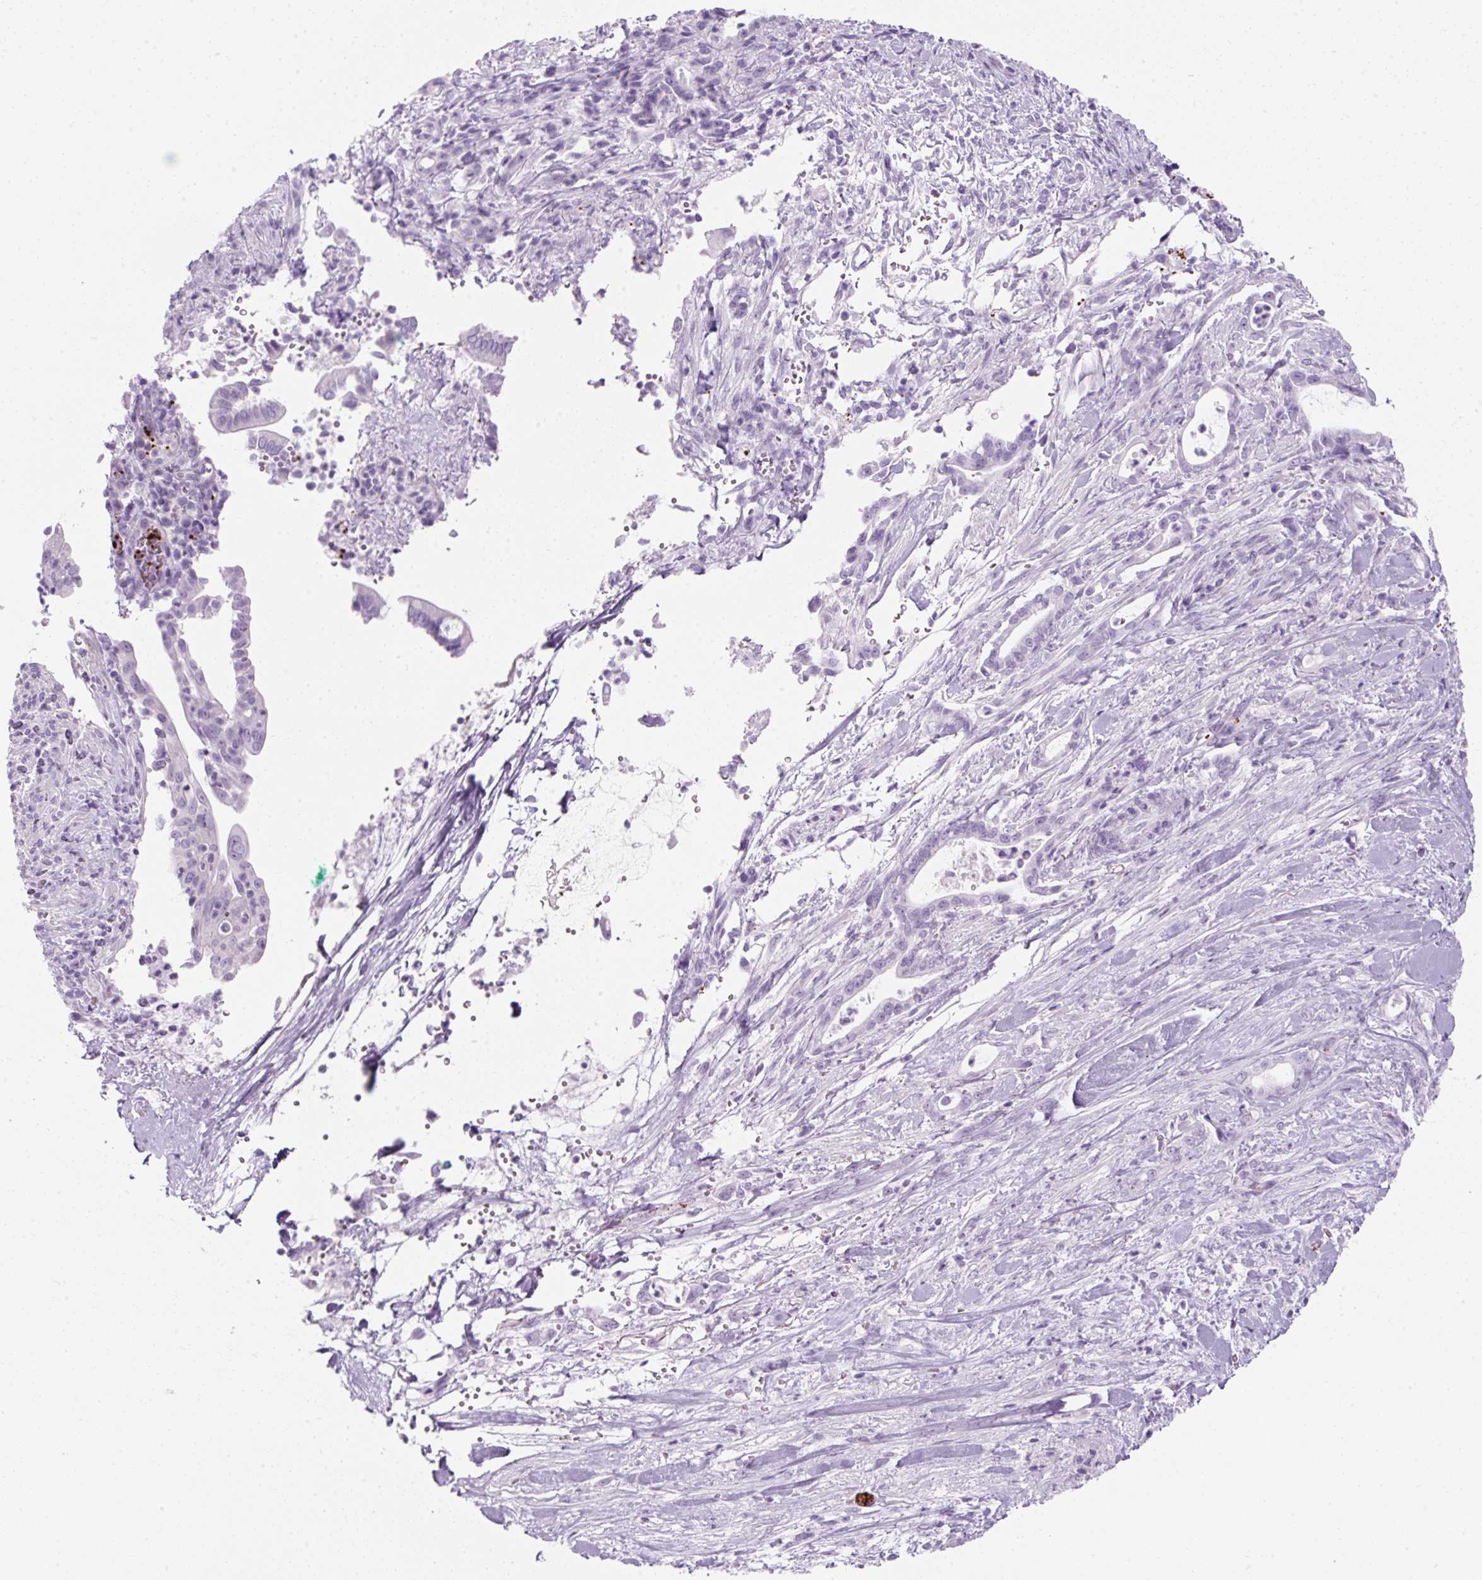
{"staining": {"intensity": "negative", "quantity": "none", "location": "none"}, "tissue": "pancreatic cancer", "cell_type": "Tumor cells", "image_type": "cancer", "snomed": [{"axis": "morphology", "description": "Normal tissue, NOS"}, {"axis": "morphology", "description": "Adenocarcinoma, NOS"}, {"axis": "topography", "description": "Pancreas"}], "caption": "IHC micrograph of human pancreatic cancer stained for a protein (brown), which exhibits no staining in tumor cells.", "gene": "PF4V1", "patient": {"sex": "female", "age": 55}}